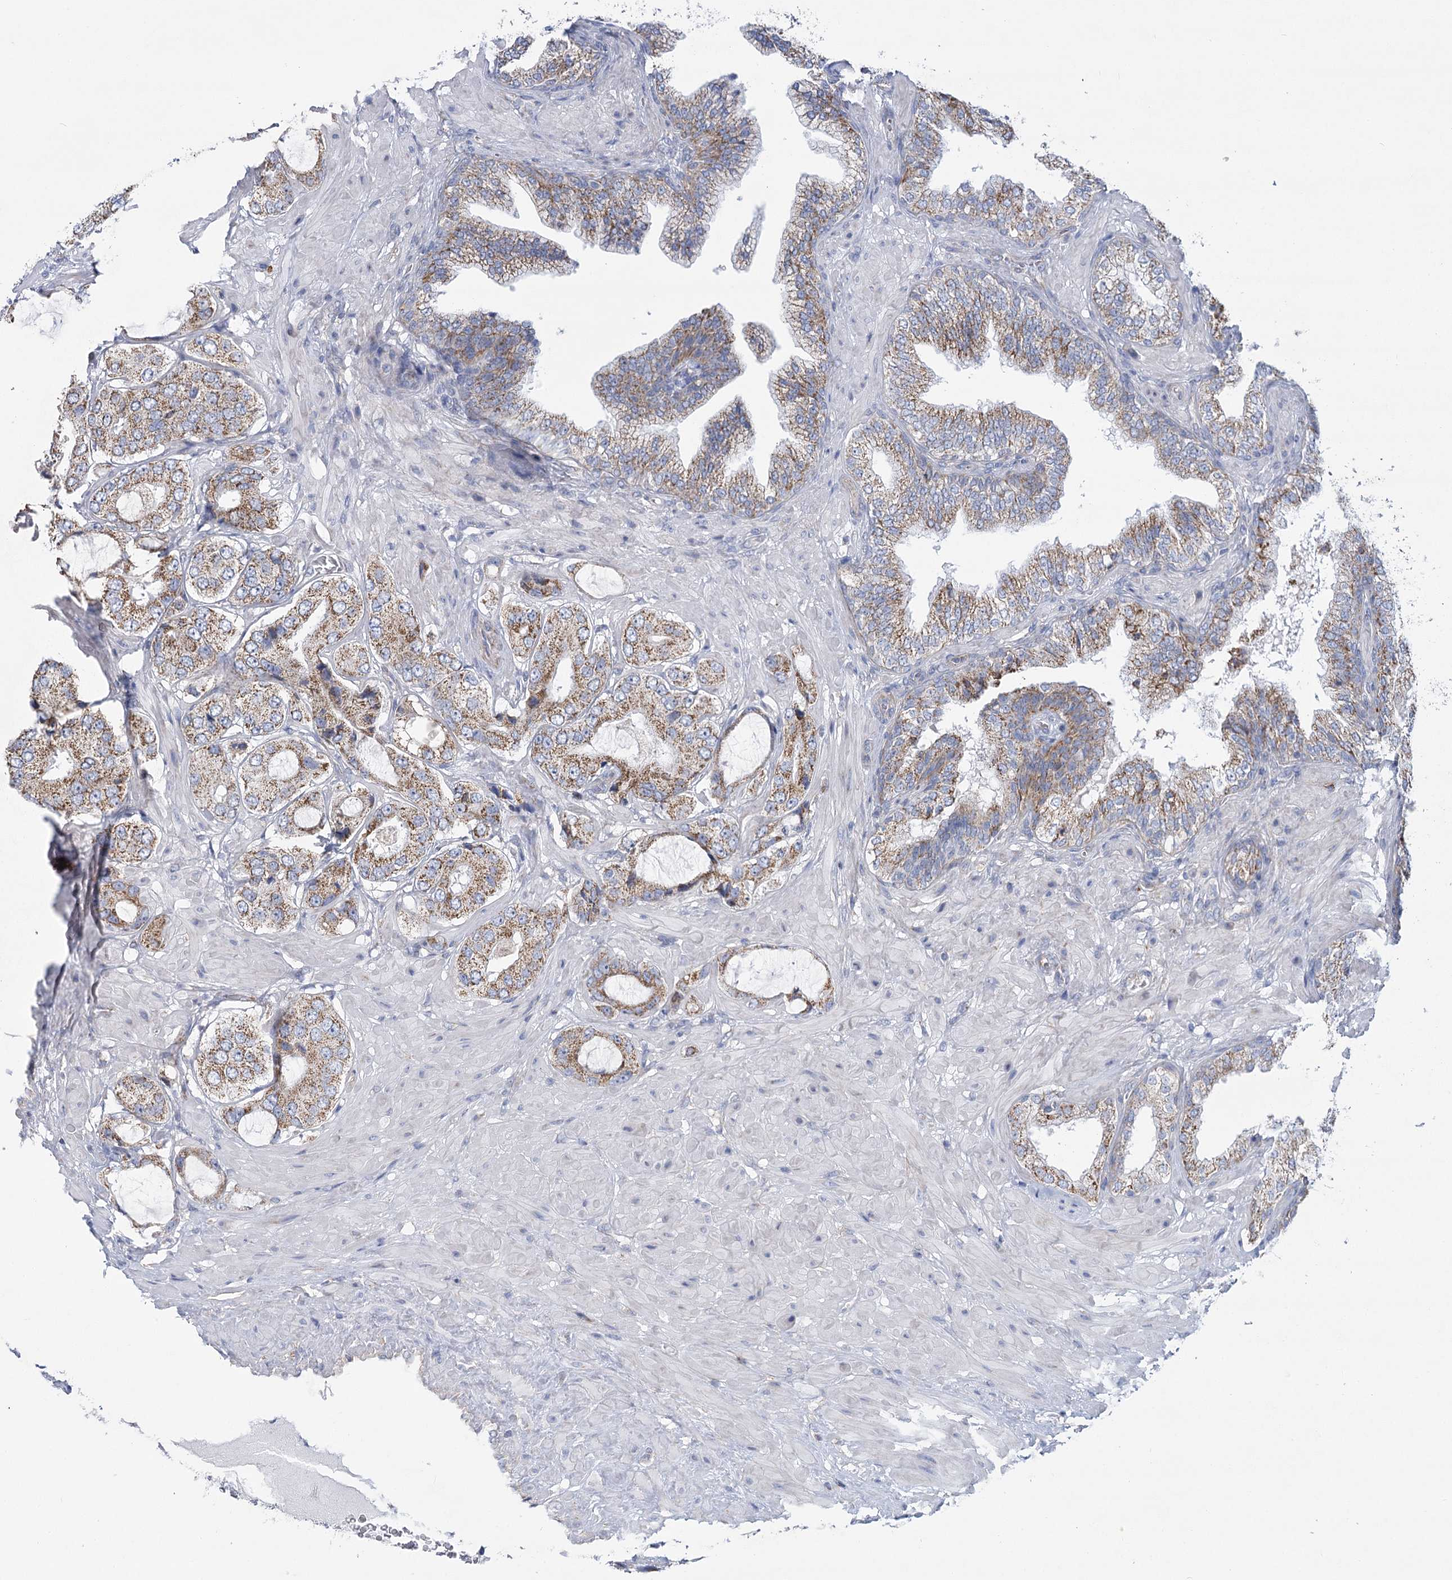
{"staining": {"intensity": "moderate", "quantity": ">75%", "location": "cytoplasmic/membranous"}, "tissue": "prostate cancer", "cell_type": "Tumor cells", "image_type": "cancer", "snomed": [{"axis": "morphology", "description": "Adenocarcinoma, High grade"}, {"axis": "topography", "description": "Prostate"}], "caption": "A brown stain labels moderate cytoplasmic/membranous expression of a protein in human prostate cancer (adenocarcinoma (high-grade)) tumor cells.", "gene": "SNX7", "patient": {"sex": "male", "age": 59}}